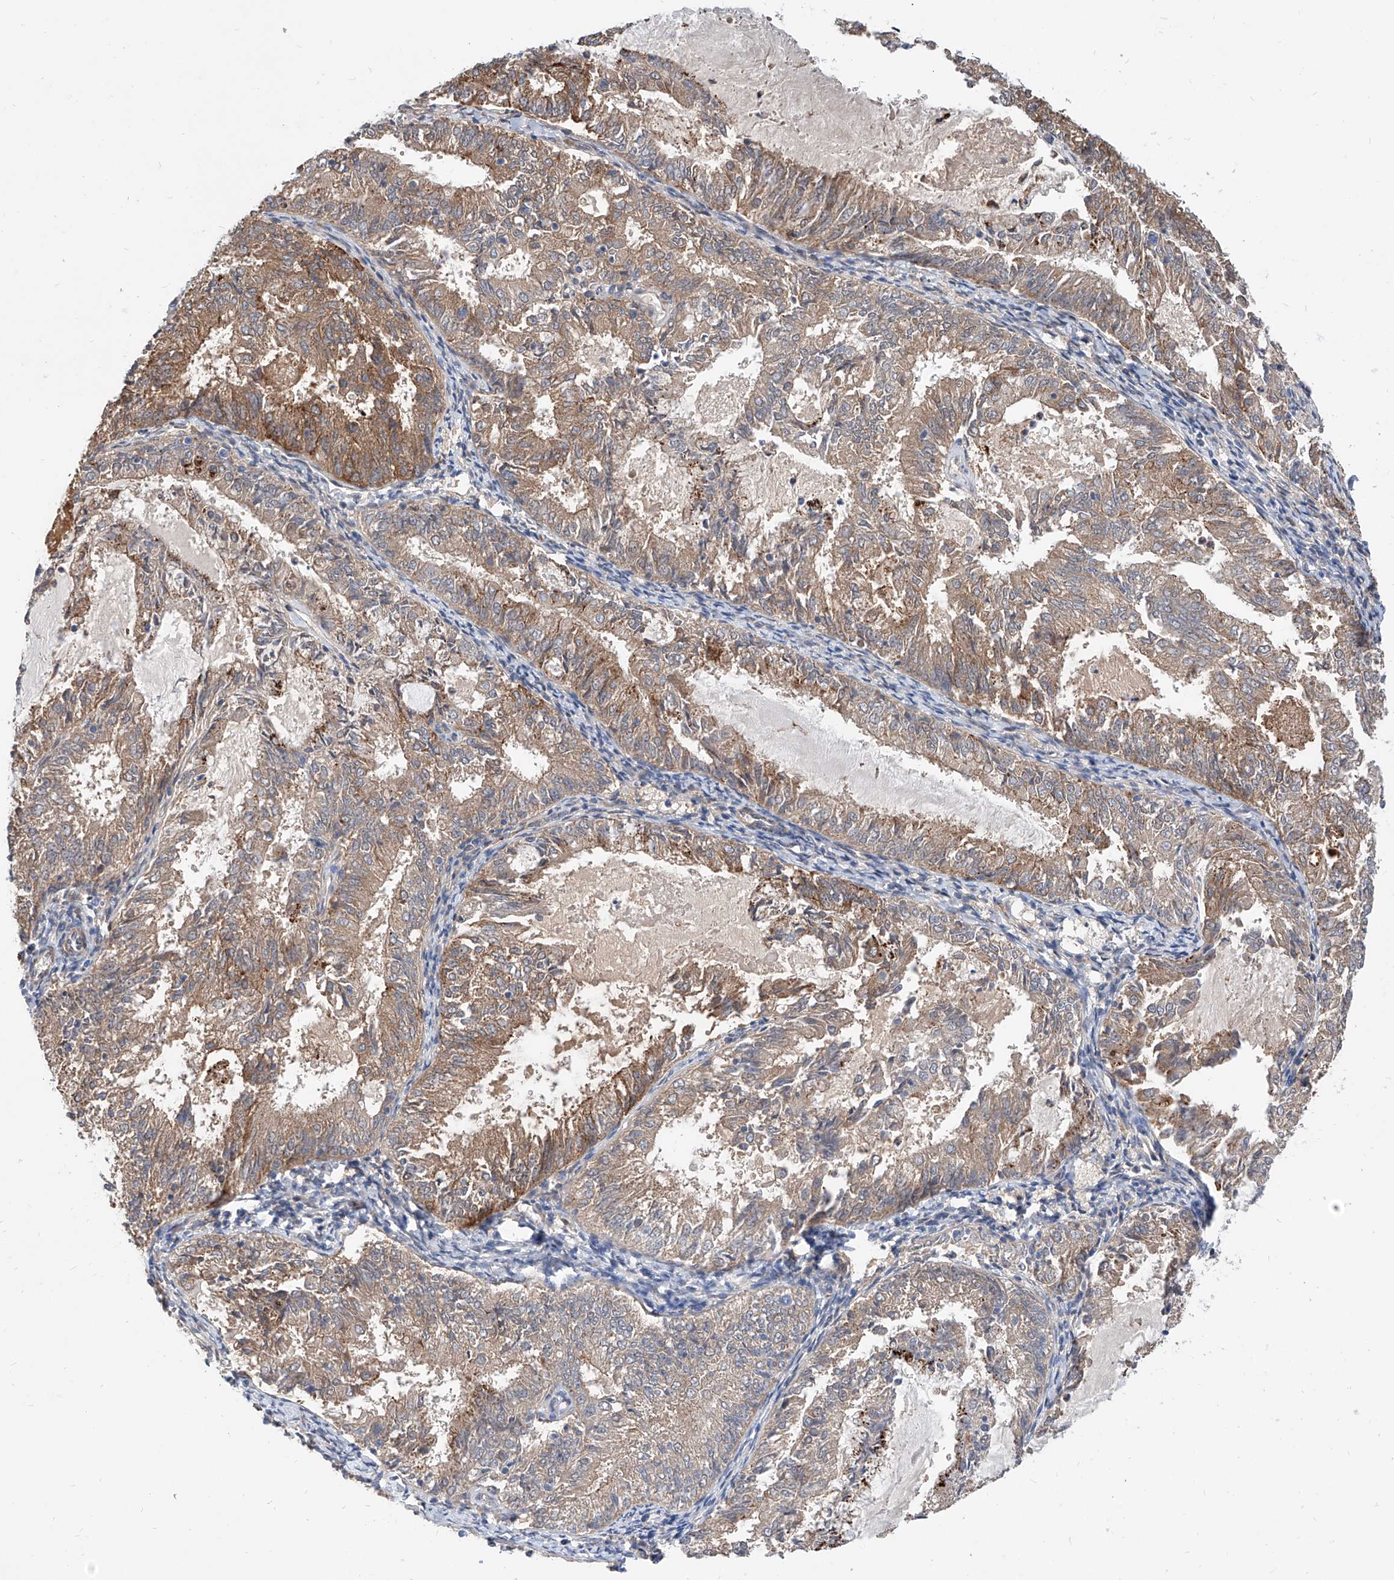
{"staining": {"intensity": "moderate", "quantity": "25%-75%", "location": "cytoplasmic/membranous"}, "tissue": "endometrial cancer", "cell_type": "Tumor cells", "image_type": "cancer", "snomed": [{"axis": "morphology", "description": "Adenocarcinoma, NOS"}, {"axis": "topography", "description": "Endometrium"}], "caption": "Human adenocarcinoma (endometrial) stained with a brown dye shows moderate cytoplasmic/membranous positive expression in approximately 25%-75% of tumor cells.", "gene": "MAGEE2", "patient": {"sex": "female", "age": 57}}